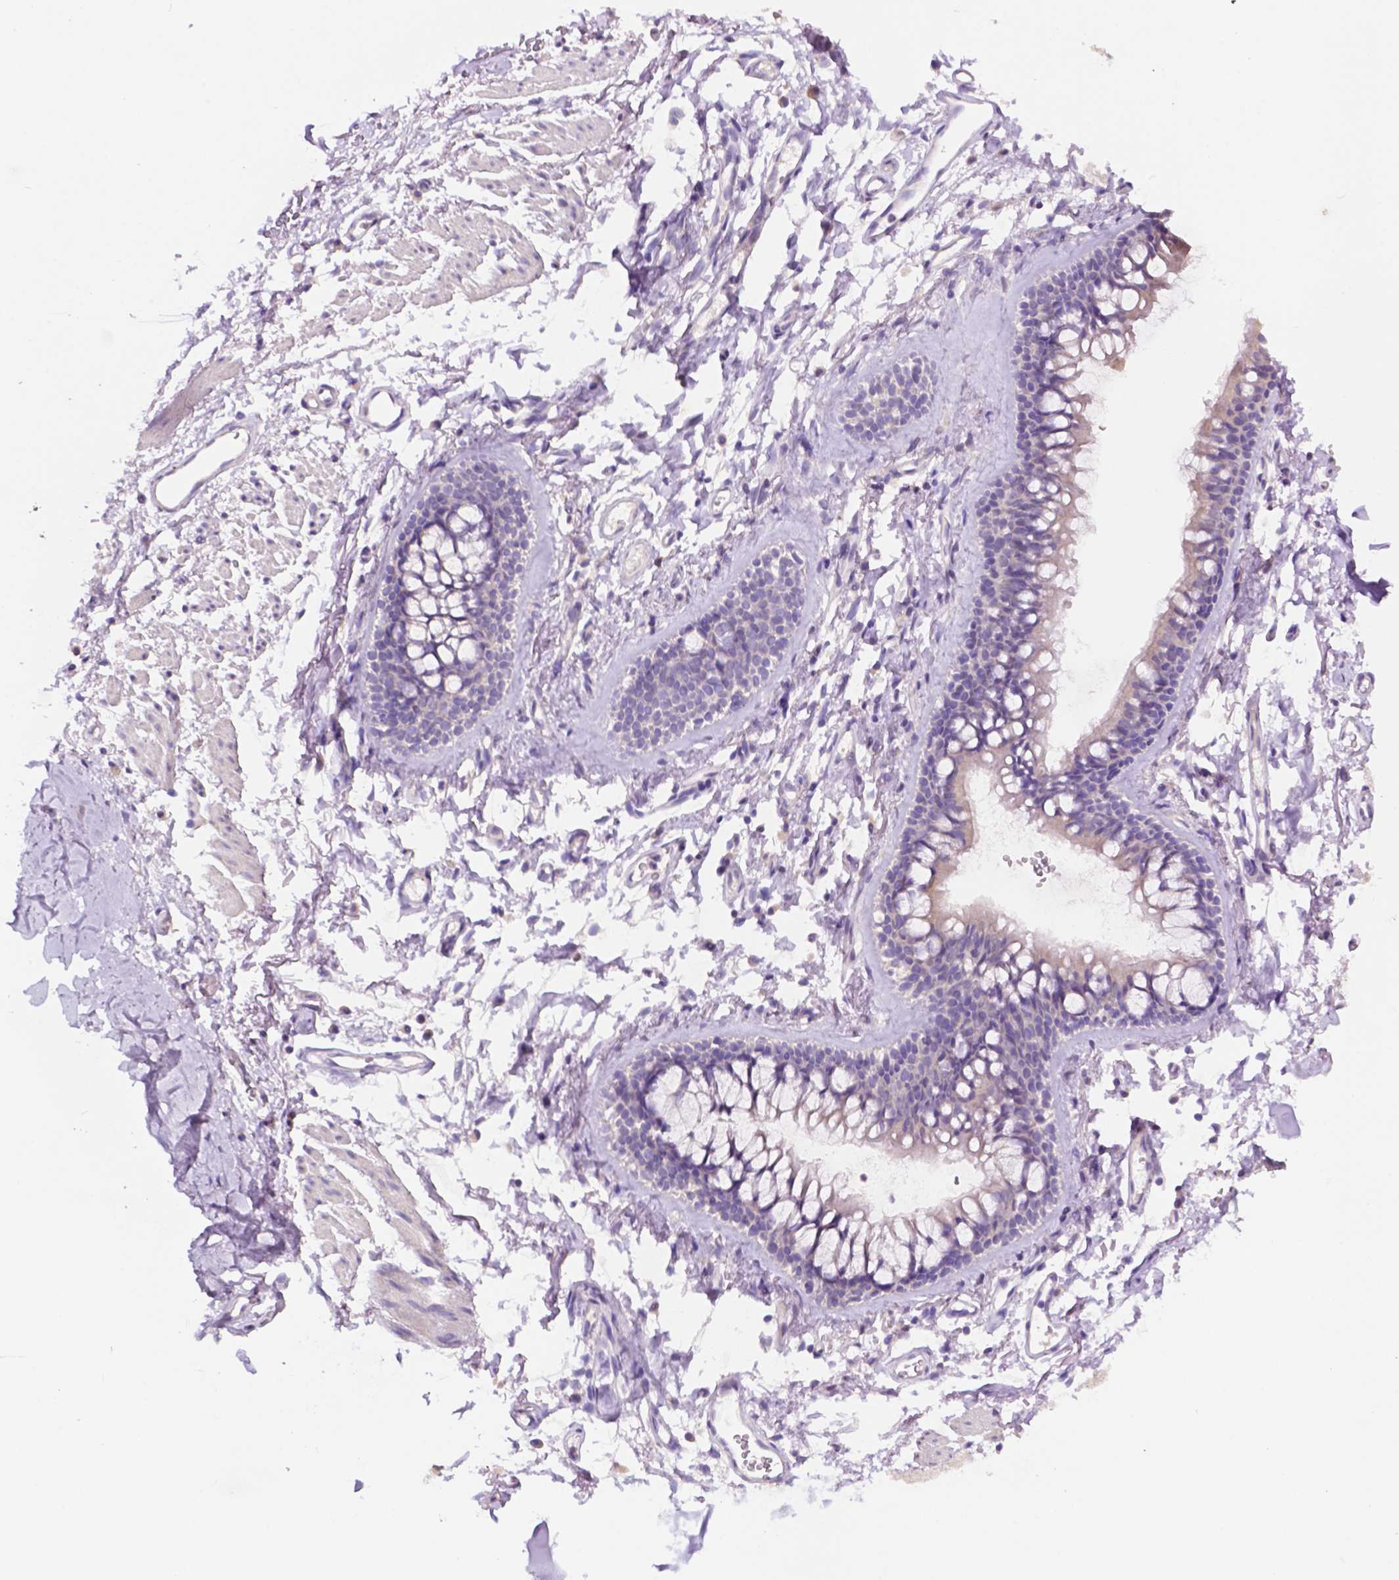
{"staining": {"intensity": "negative", "quantity": "none", "location": "none"}, "tissue": "adipose tissue", "cell_type": "Adipocytes", "image_type": "normal", "snomed": [{"axis": "morphology", "description": "Normal tissue, NOS"}, {"axis": "topography", "description": "Cartilage tissue"}, {"axis": "topography", "description": "Bronchus"}], "caption": "IHC of normal adipose tissue reveals no staining in adipocytes. (Stains: DAB (3,3'-diaminobenzidine) IHC with hematoxylin counter stain, Microscopy: brightfield microscopy at high magnification).", "gene": "PRPS2", "patient": {"sex": "female", "age": 79}}